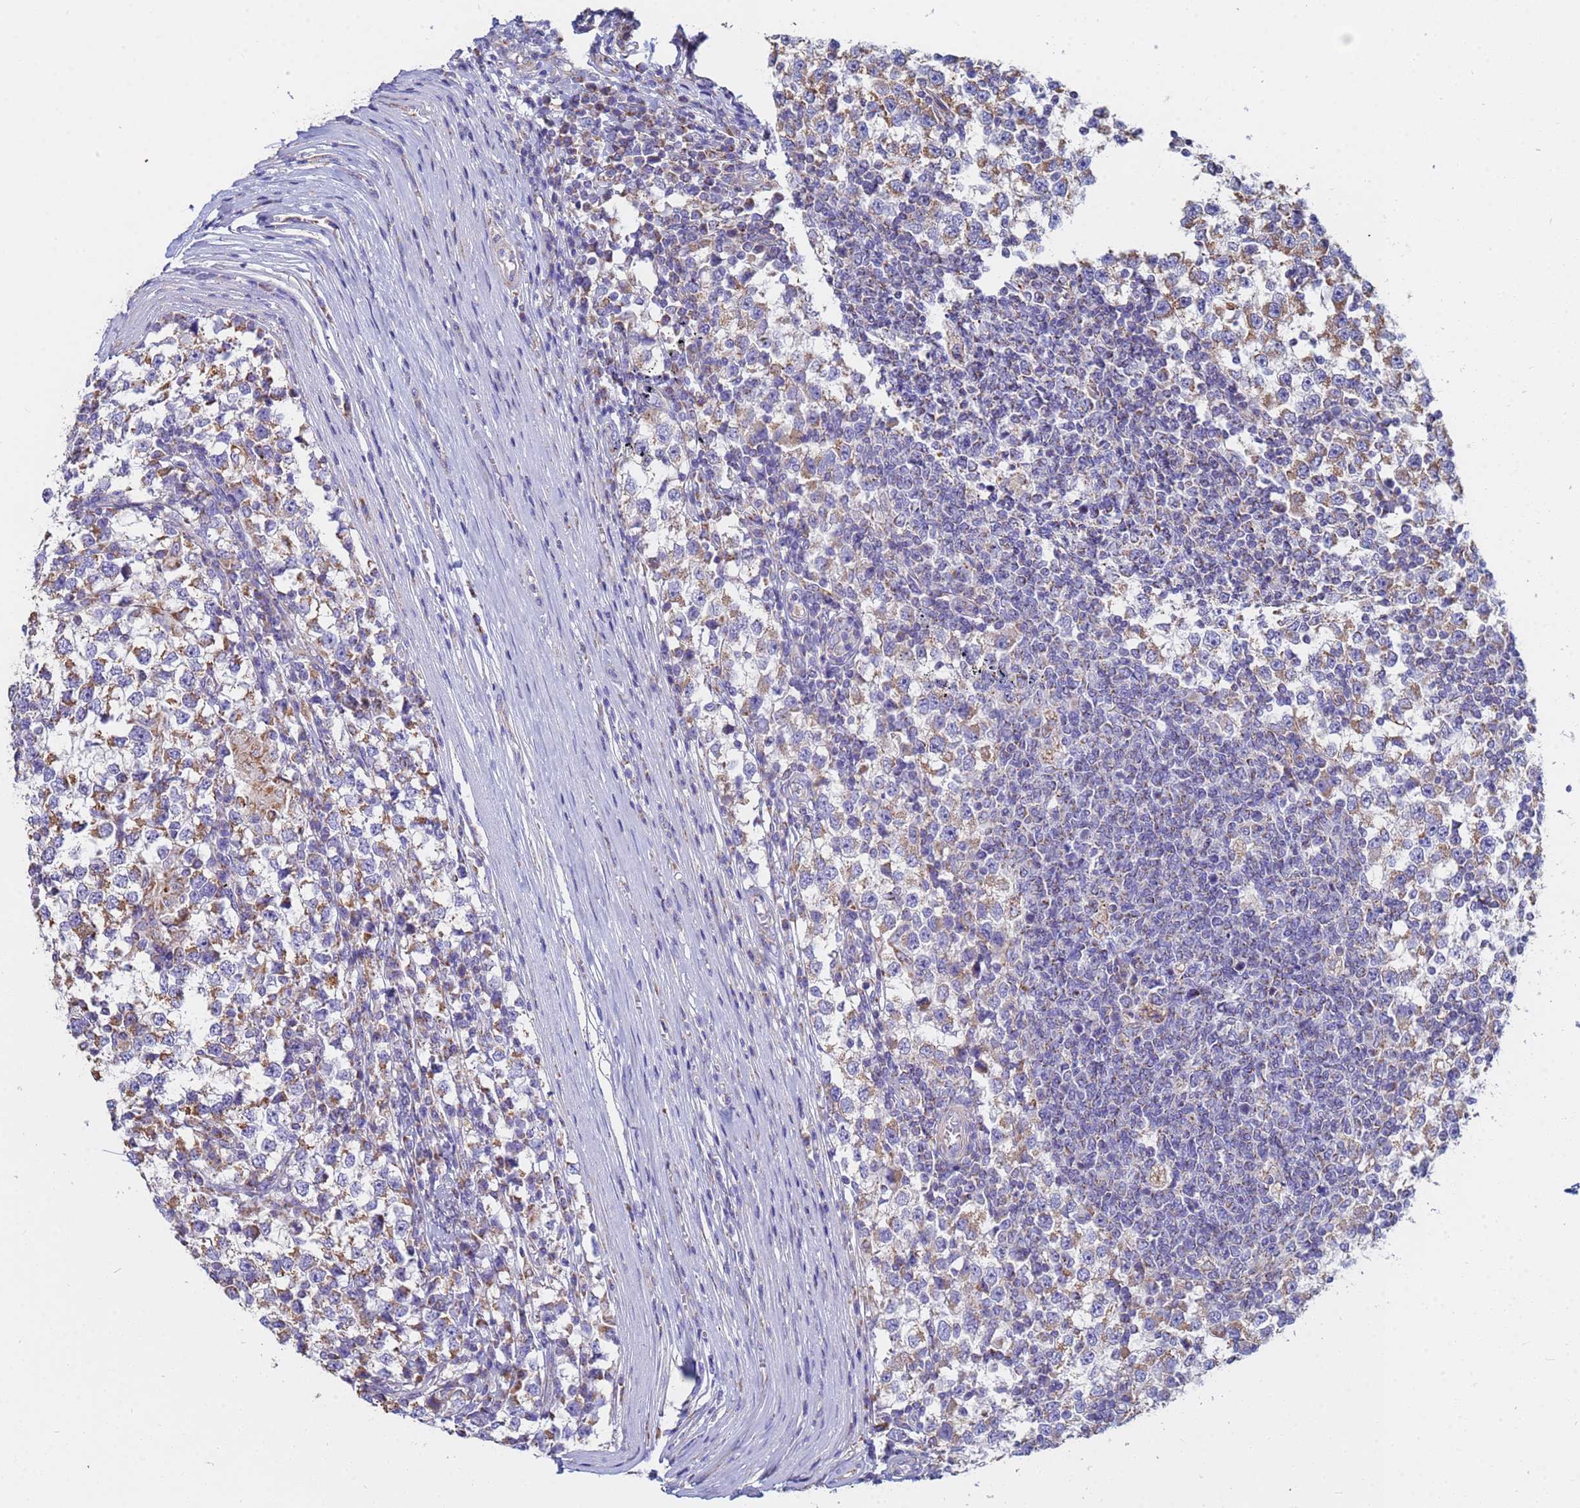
{"staining": {"intensity": "weak", "quantity": "25%-75%", "location": "cytoplasmic/membranous"}, "tissue": "testis cancer", "cell_type": "Tumor cells", "image_type": "cancer", "snomed": [{"axis": "morphology", "description": "Seminoma, NOS"}, {"axis": "topography", "description": "Testis"}], "caption": "Immunohistochemical staining of human testis cancer exhibits weak cytoplasmic/membranous protein positivity in about 25%-75% of tumor cells.", "gene": "UQCRH", "patient": {"sex": "male", "age": 65}}